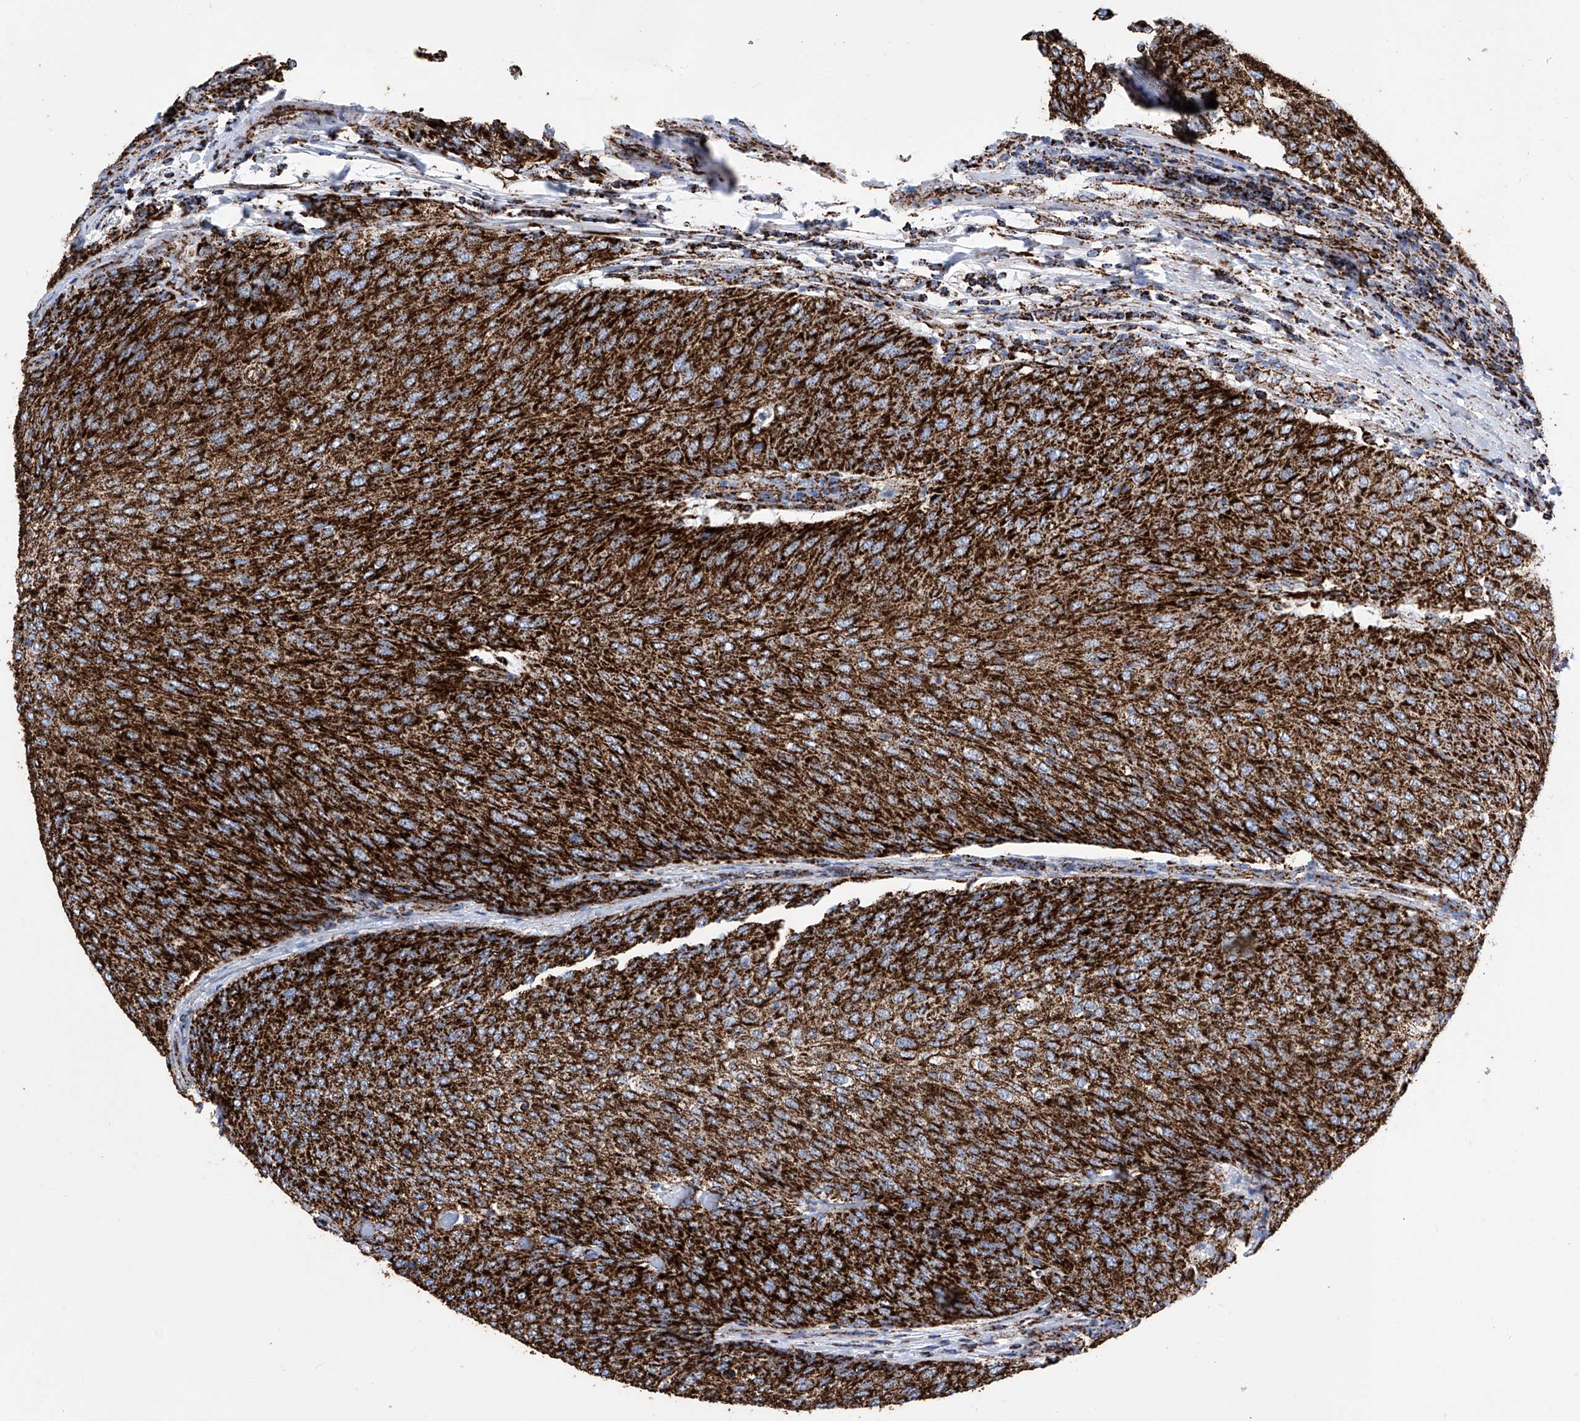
{"staining": {"intensity": "strong", "quantity": ">75%", "location": "cytoplasmic/membranous"}, "tissue": "urothelial cancer", "cell_type": "Tumor cells", "image_type": "cancer", "snomed": [{"axis": "morphology", "description": "Urothelial carcinoma, Low grade"}, {"axis": "topography", "description": "Urinary bladder"}], "caption": "Urothelial cancer stained with immunohistochemistry (IHC) displays strong cytoplasmic/membranous staining in about >75% of tumor cells.", "gene": "ATP5PF", "patient": {"sex": "female", "age": 79}}